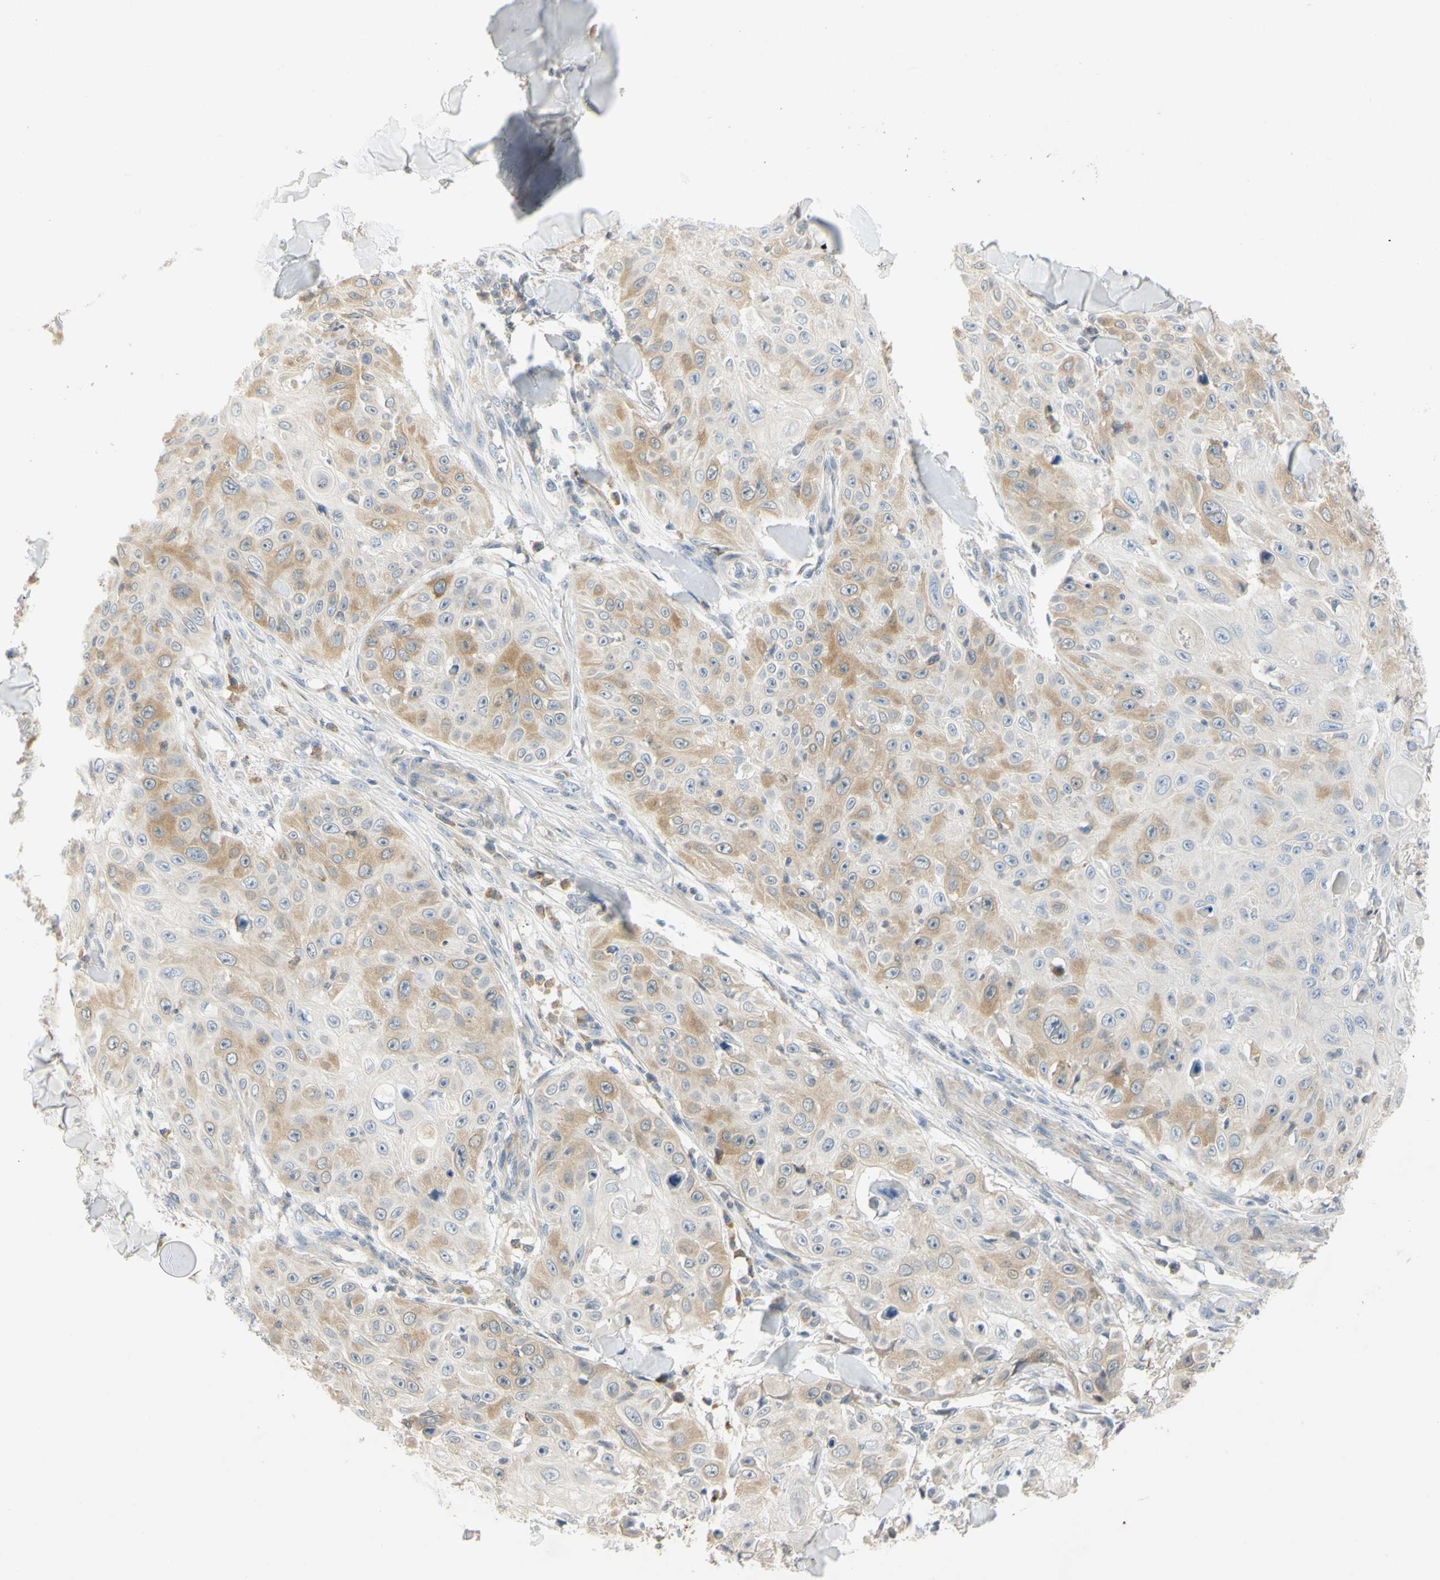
{"staining": {"intensity": "moderate", "quantity": "25%-75%", "location": "cytoplasmic/membranous"}, "tissue": "skin cancer", "cell_type": "Tumor cells", "image_type": "cancer", "snomed": [{"axis": "morphology", "description": "Squamous cell carcinoma, NOS"}, {"axis": "topography", "description": "Skin"}], "caption": "A photomicrograph showing moderate cytoplasmic/membranous positivity in about 25%-75% of tumor cells in skin cancer (squamous cell carcinoma), as visualized by brown immunohistochemical staining.", "gene": "CCNB2", "patient": {"sex": "male", "age": 86}}